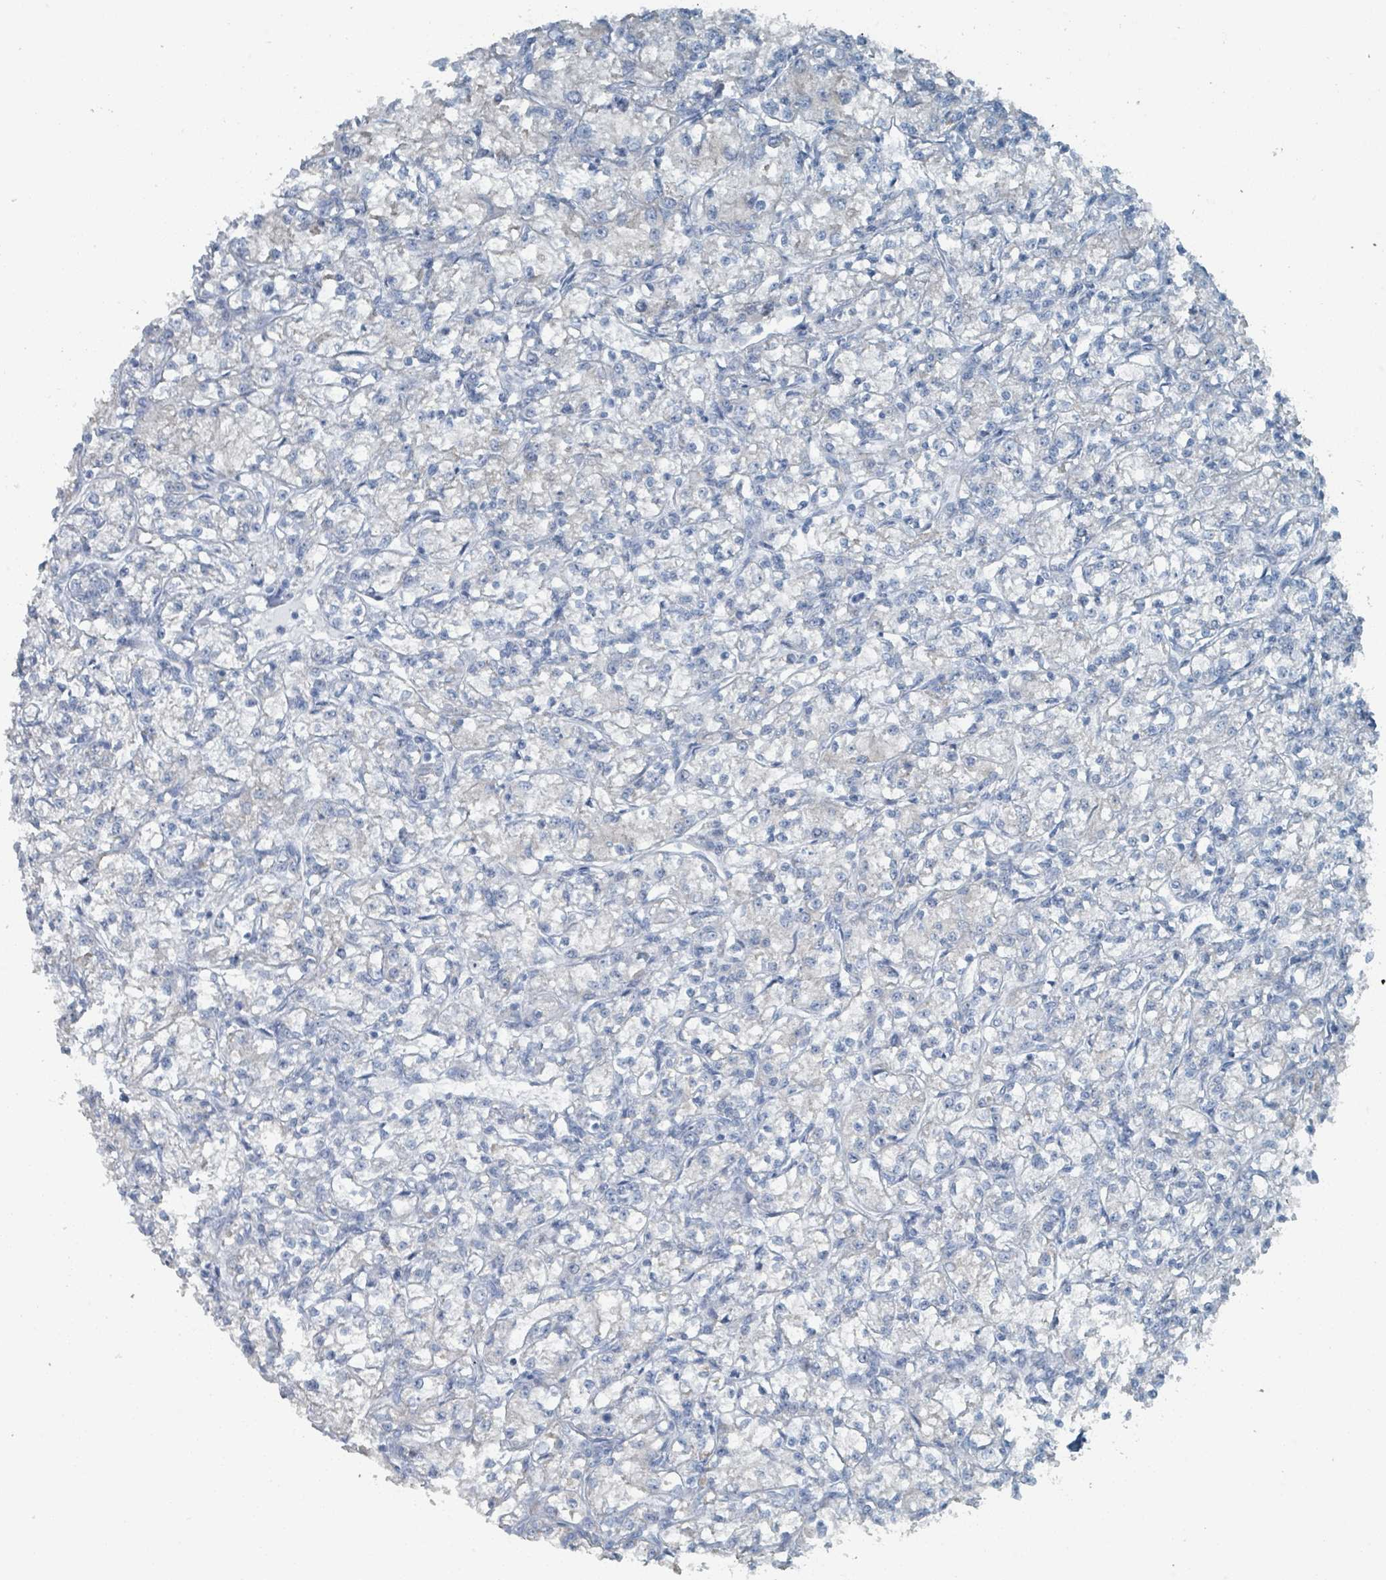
{"staining": {"intensity": "negative", "quantity": "none", "location": "none"}, "tissue": "renal cancer", "cell_type": "Tumor cells", "image_type": "cancer", "snomed": [{"axis": "morphology", "description": "Adenocarcinoma, NOS"}, {"axis": "topography", "description": "Kidney"}], "caption": "Immunohistochemistry (IHC) of human renal adenocarcinoma exhibits no positivity in tumor cells. (DAB (3,3'-diaminobenzidine) immunohistochemistry (IHC) with hematoxylin counter stain).", "gene": "GAMT", "patient": {"sex": "female", "age": 59}}